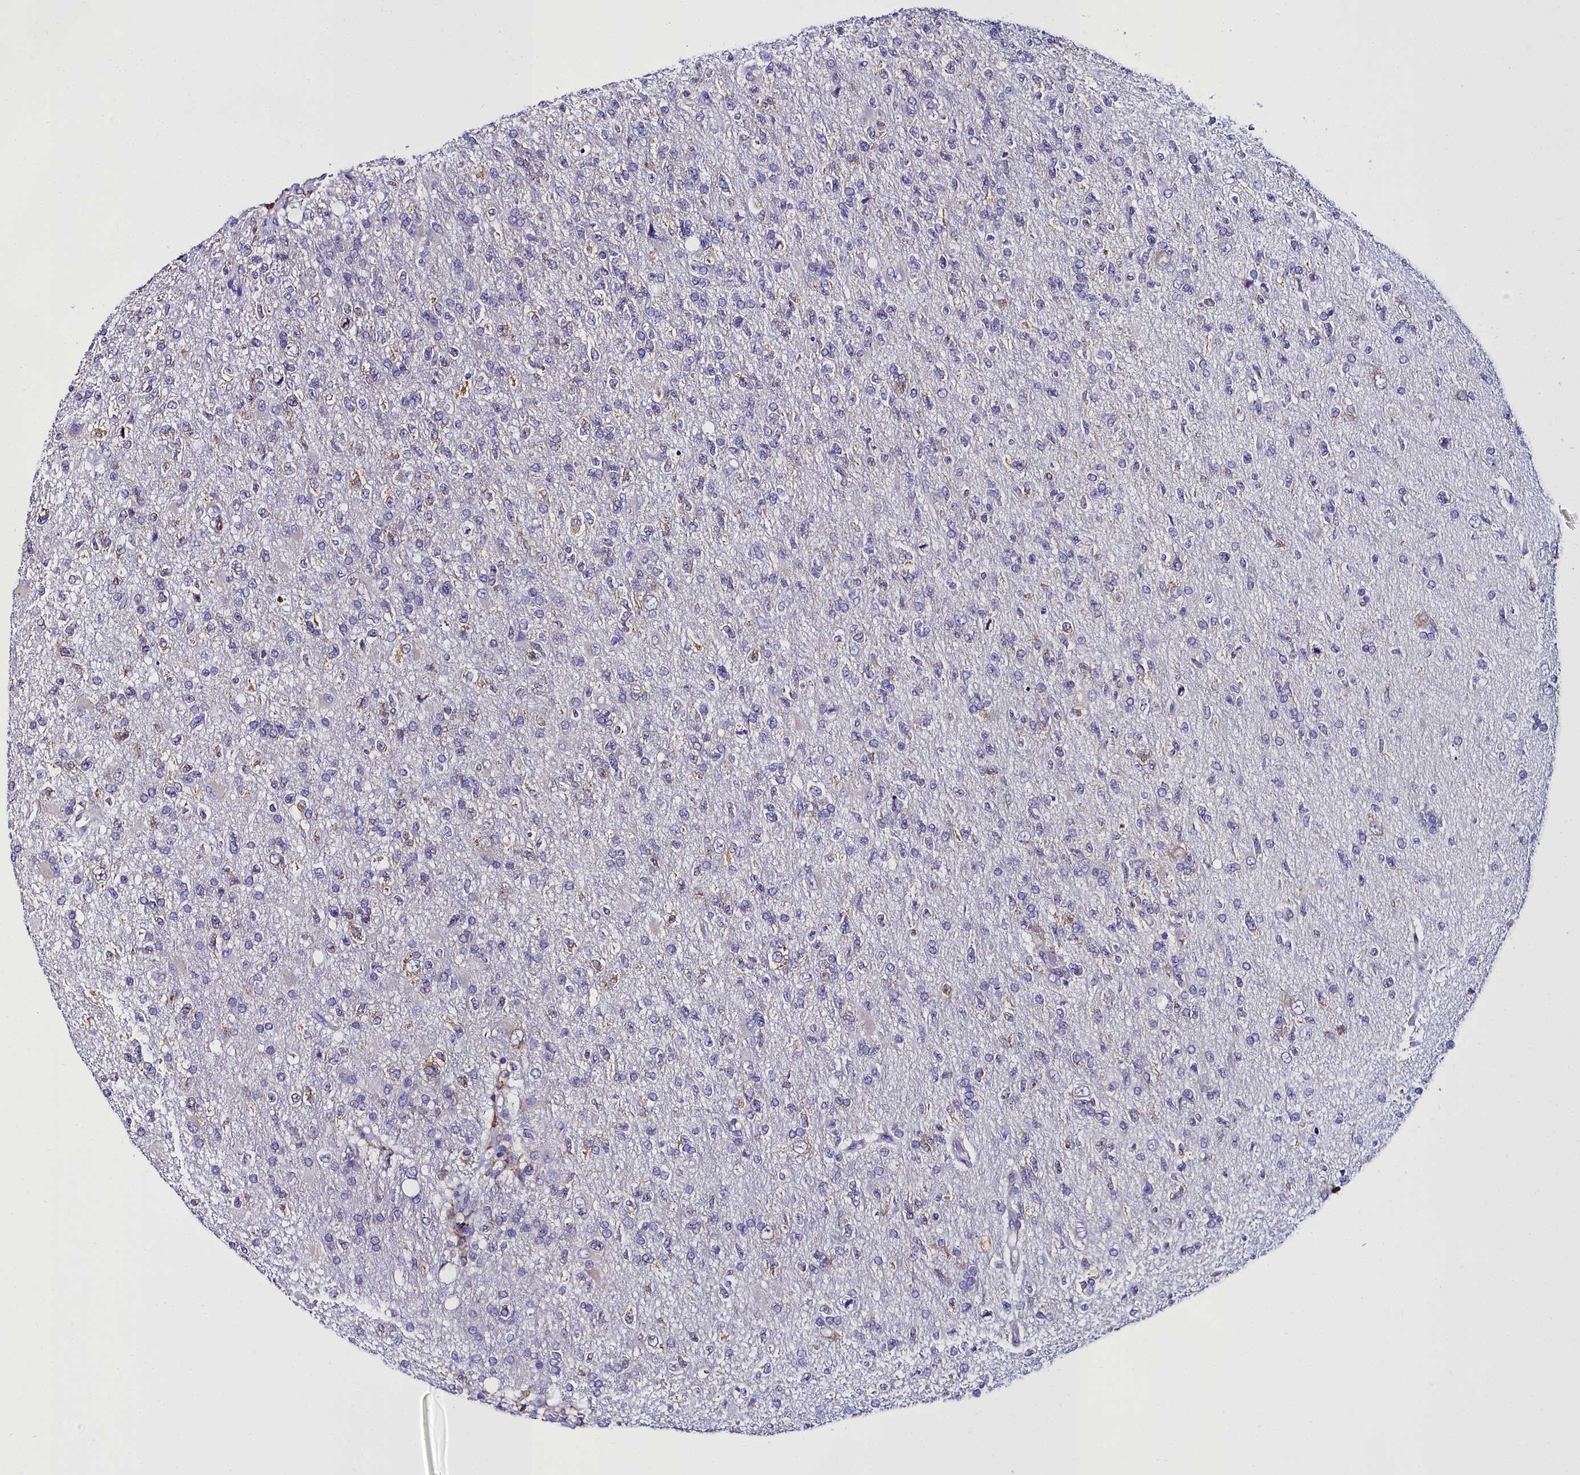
{"staining": {"intensity": "weak", "quantity": "<25%", "location": "cytoplasmic/membranous"}, "tissue": "glioma", "cell_type": "Tumor cells", "image_type": "cancer", "snomed": [{"axis": "morphology", "description": "Glioma, malignant, High grade"}, {"axis": "topography", "description": "Brain"}], "caption": "There is no significant staining in tumor cells of malignant high-grade glioma. (Brightfield microscopy of DAB (3,3'-diaminobenzidine) immunohistochemistry (IHC) at high magnification).", "gene": "TXNDC5", "patient": {"sex": "male", "age": 56}}